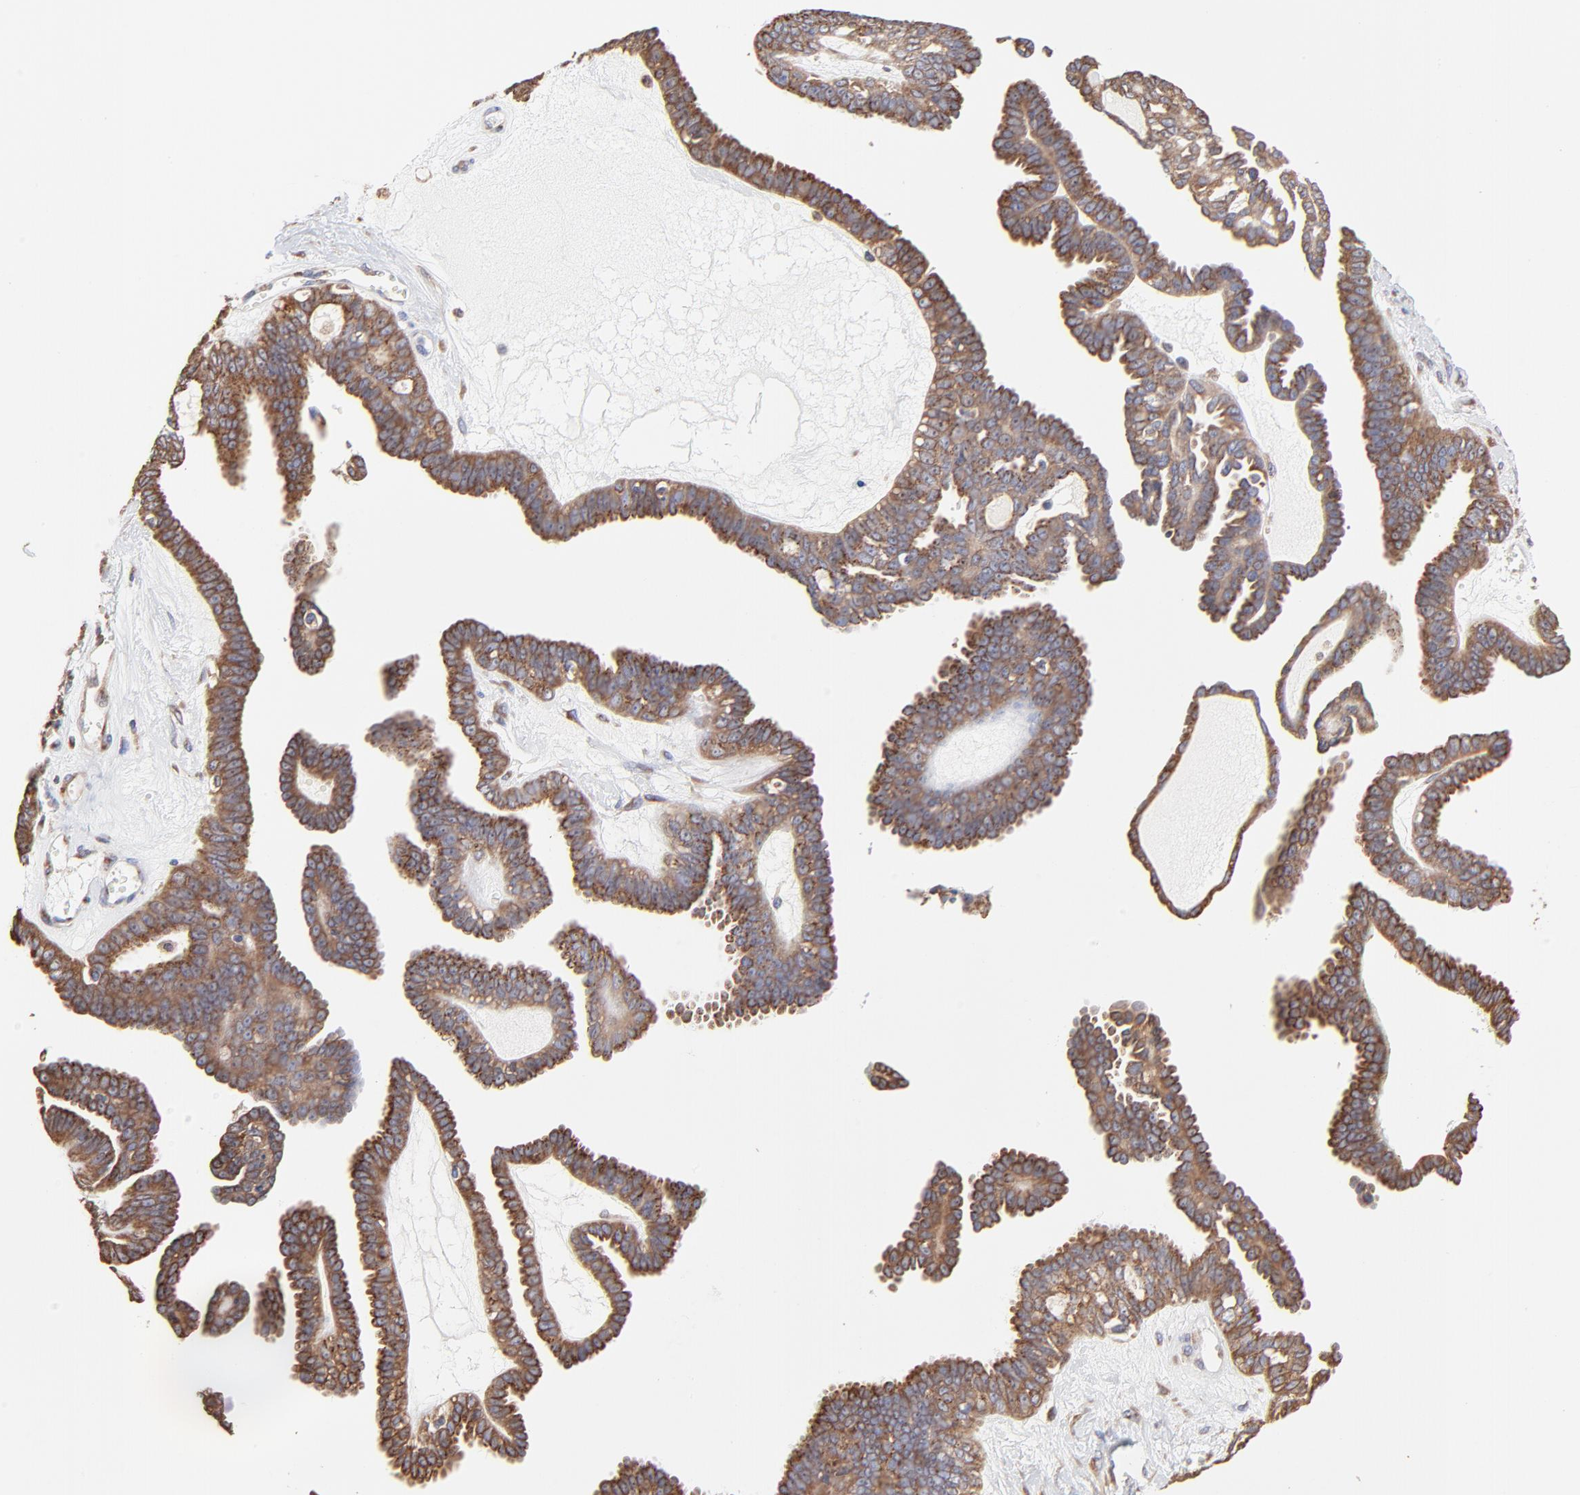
{"staining": {"intensity": "weak", "quantity": ">75%", "location": "cytoplasmic/membranous"}, "tissue": "ovarian cancer", "cell_type": "Tumor cells", "image_type": "cancer", "snomed": [{"axis": "morphology", "description": "Cystadenocarcinoma, serous, NOS"}, {"axis": "topography", "description": "Ovary"}], "caption": "Serous cystadenocarcinoma (ovarian) tissue demonstrates weak cytoplasmic/membranous staining in about >75% of tumor cells", "gene": "LMAN1", "patient": {"sex": "female", "age": 71}}